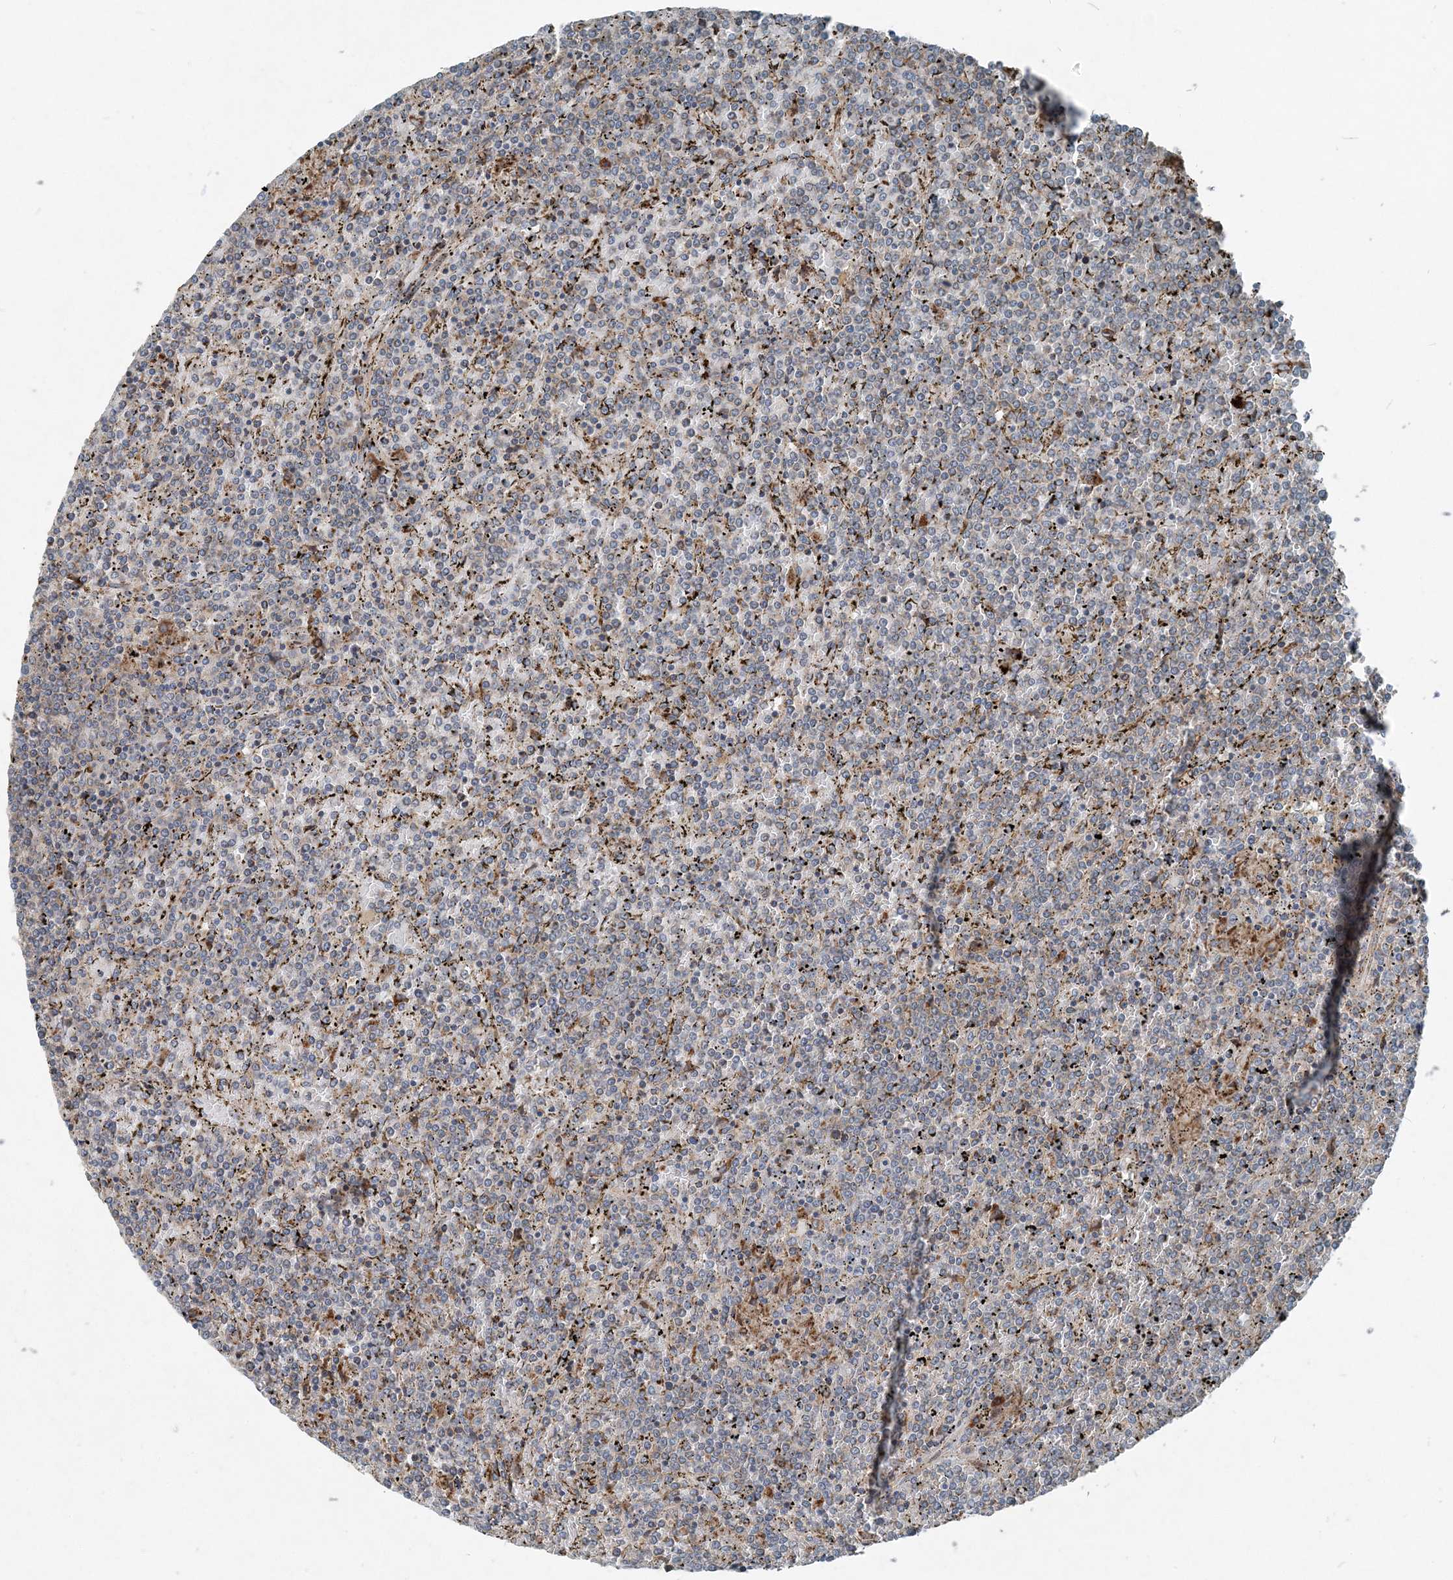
{"staining": {"intensity": "negative", "quantity": "none", "location": "none"}, "tissue": "lymphoma", "cell_type": "Tumor cells", "image_type": "cancer", "snomed": [{"axis": "morphology", "description": "Malignant lymphoma, non-Hodgkin's type, Low grade"}, {"axis": "topography", "description": "Spleen"}], "caption": "Photomicrograph shows no significant protein positivity in tumor cells of malignant lymphoma, non-Hodgkin's type (low-grade).", "gene": "INTU", "patient": {"sex": "female", "age": 19}}